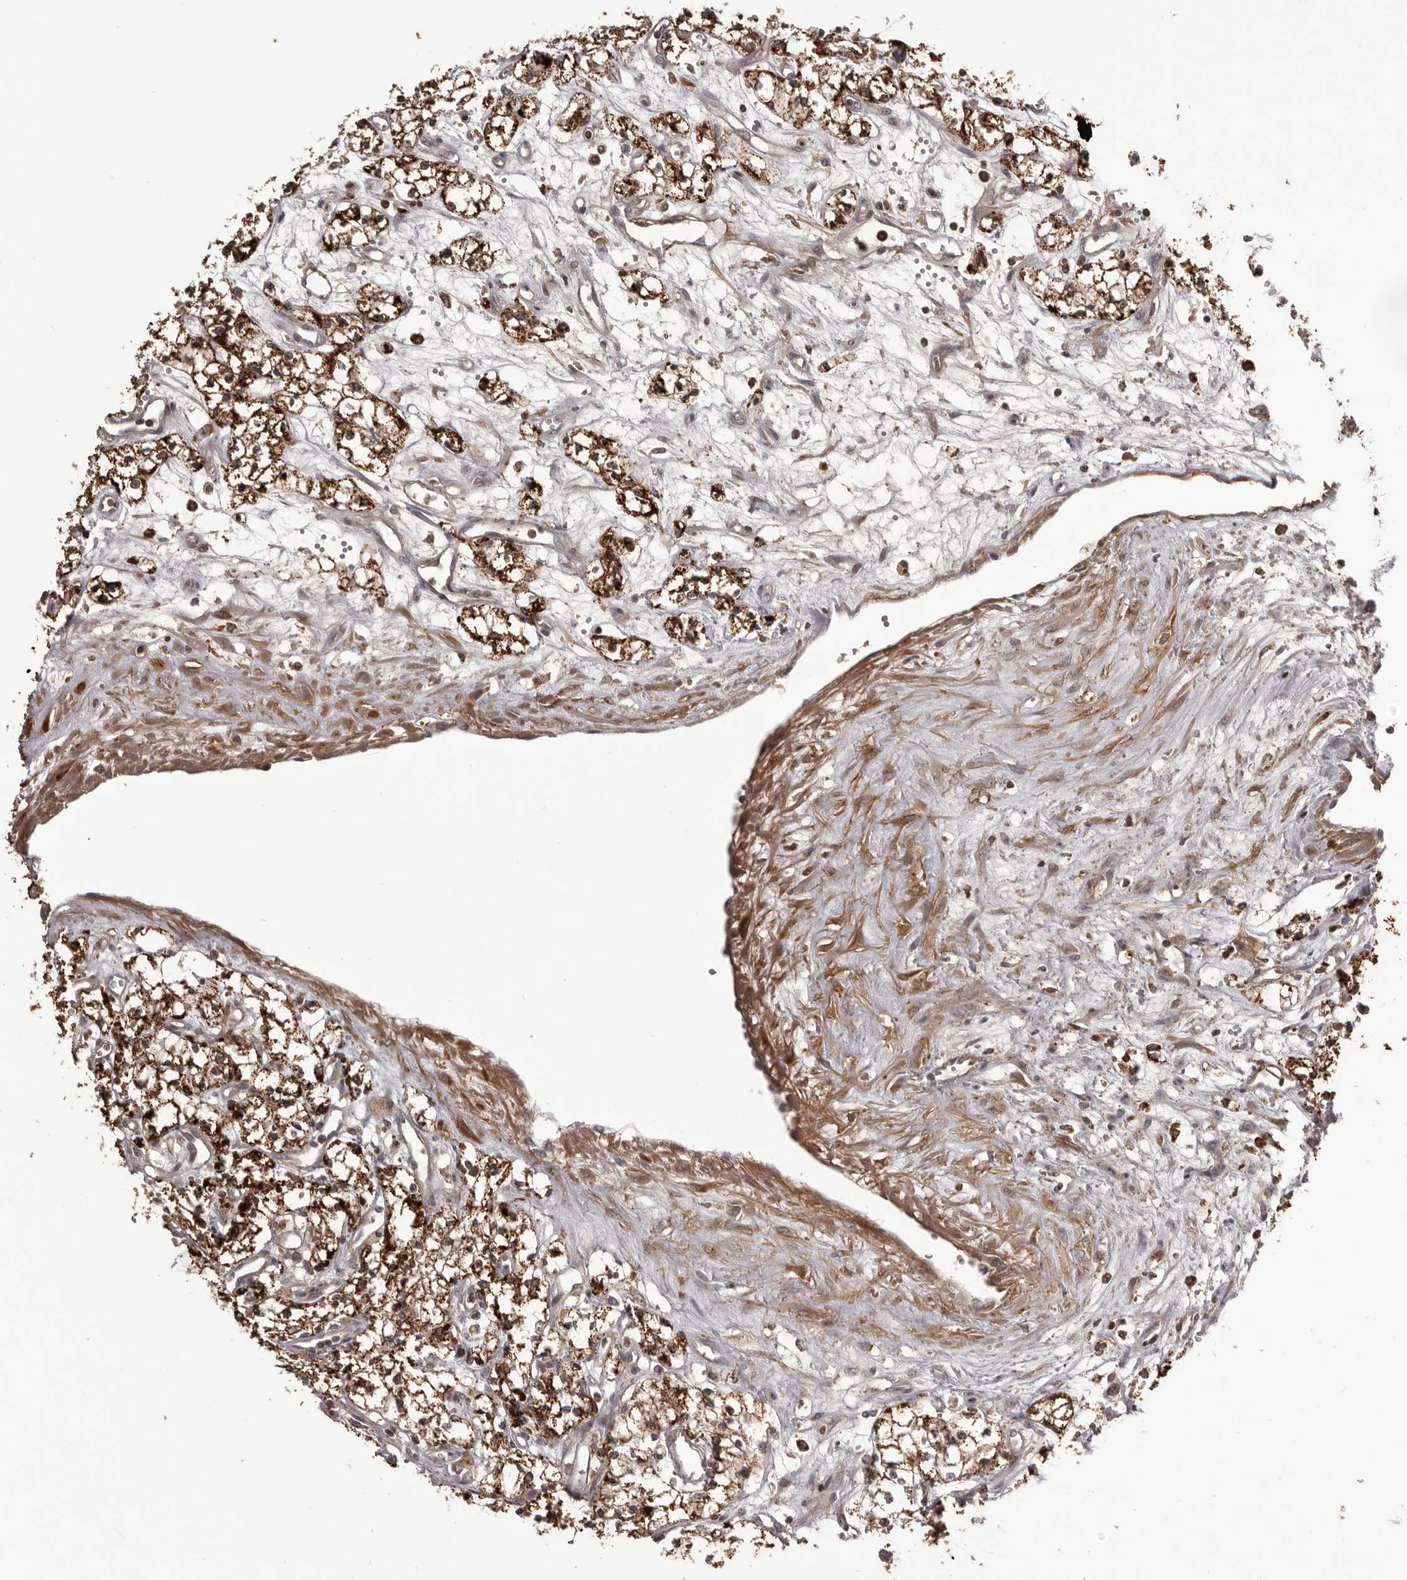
{"staining": {"intensity": "strong", "quantity": ">75%", "location": "cytoplasmic/membranous"}, "tissue": "renal cancer", "cell_type": "Tumor cells", "image_type": "cancer", "snomed": [{"axis": "morphology", "description": "Adenocarcinoma, NOS"}, {"axis": "topography", "description": "Kidney"}], "caption": "Tumor cells show high levels of strong cytoplasmic/membranous expression in approximately >75% of cells in human renal cancer. Immunohistochemistry stains the protein of interest in brown and the nuclei are stained blue.", "gene": "GLIPR2", "patient": {"sex": "male", "age": 59}}